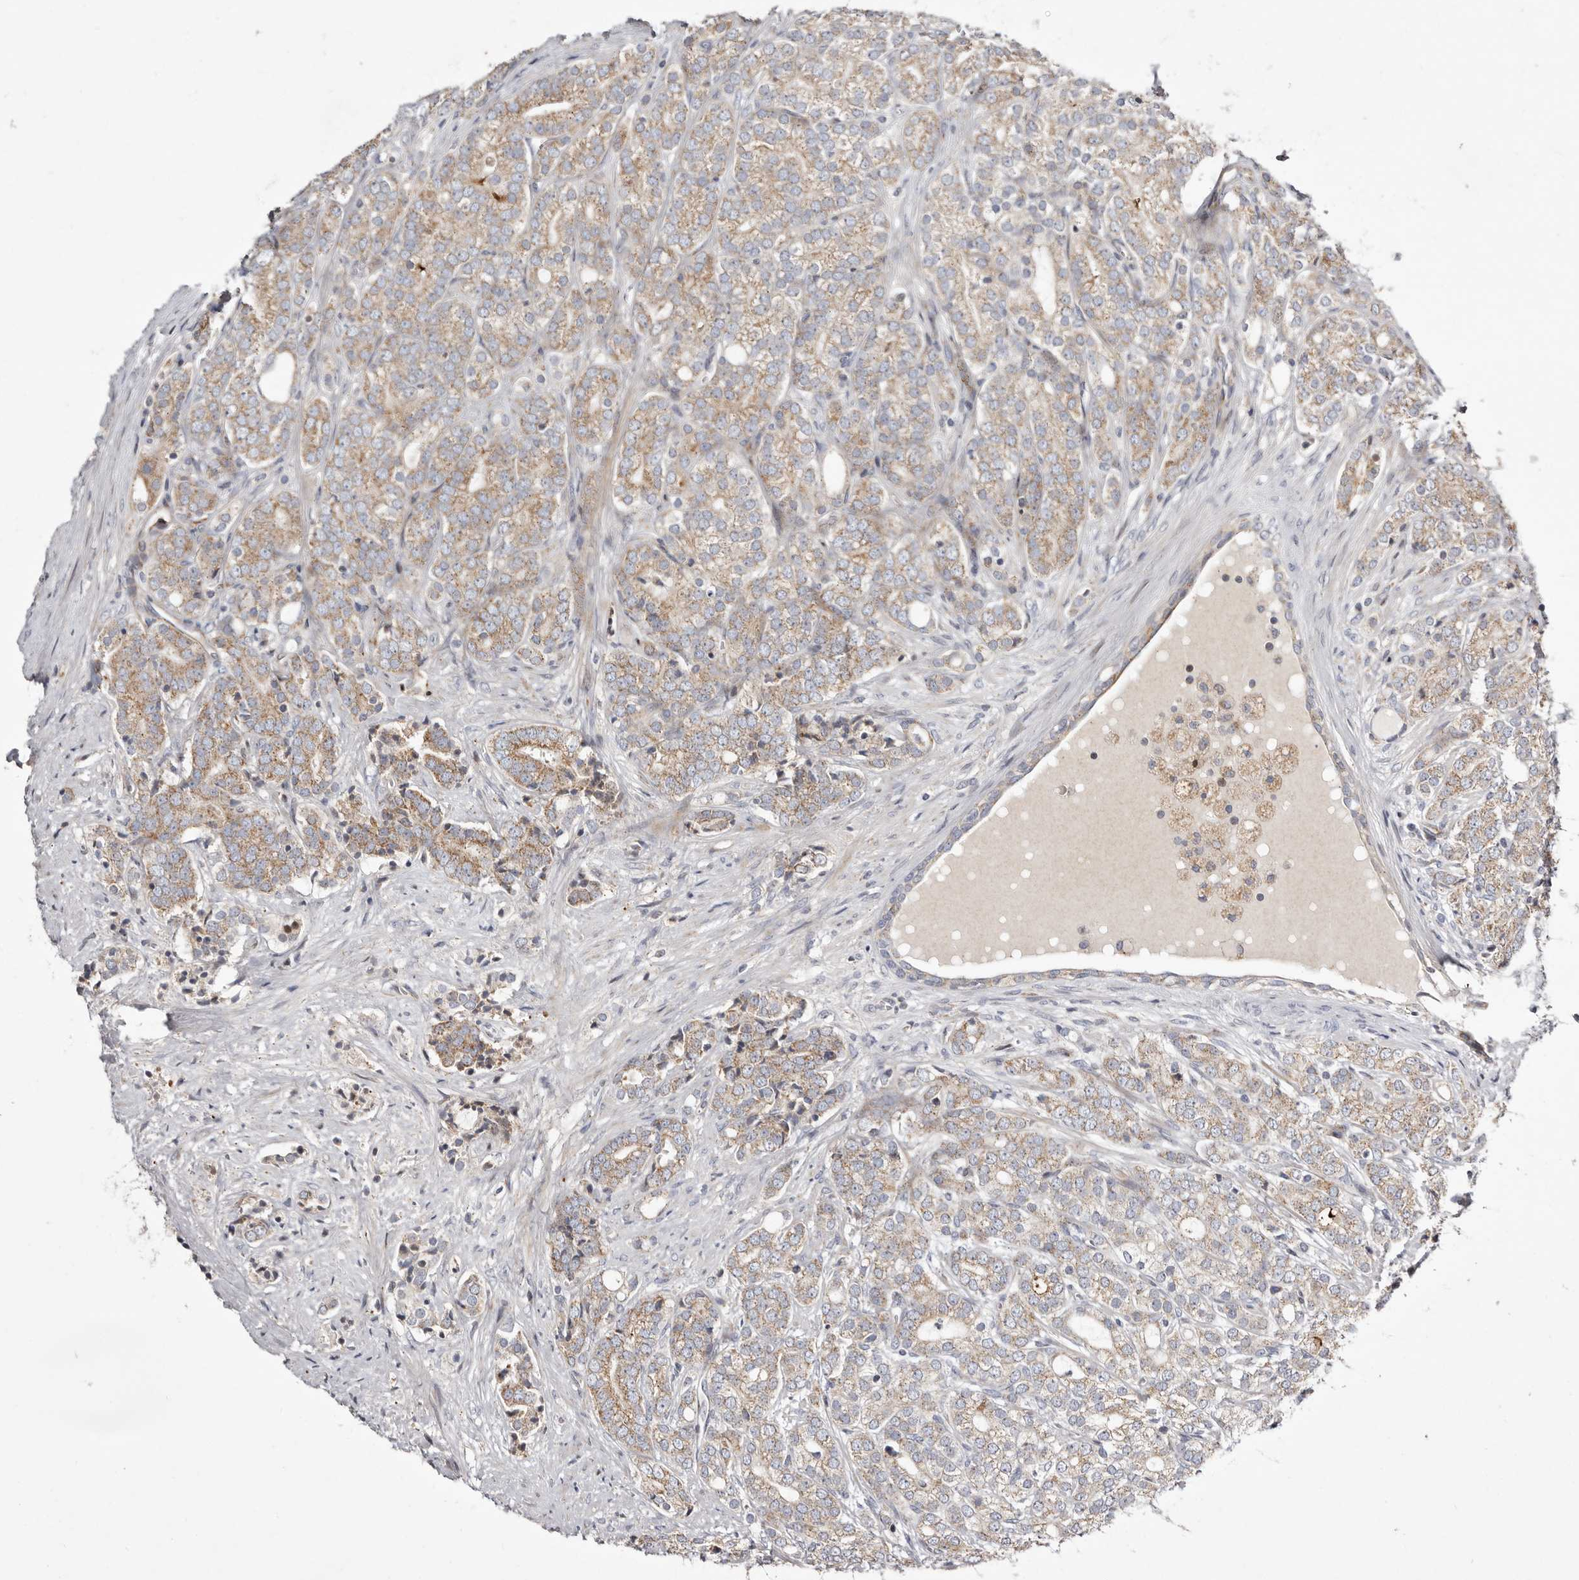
{"staining": {"intensity": "moderate", "quantity": ">75%", "location": "cytoplasmic/membranous"}, "tissue": "prostate cancer", "cell_type": "Tumor cells", "image_type": "cancer", "snomed": [{"axis": "morphology", "description": "Adenocarcinoma, High grade"}, {"axis": "topography", "description": "Prostate"}], "caption": "Prostate cancer stained with DAB immunohistochemistry (IHC) displays medium levels of moderate cytoplasmic/membranous staining in approximately >75% of tumor cells.", "gene": "TIMM17B", "patient": {"sex": "male", "age": 57}}